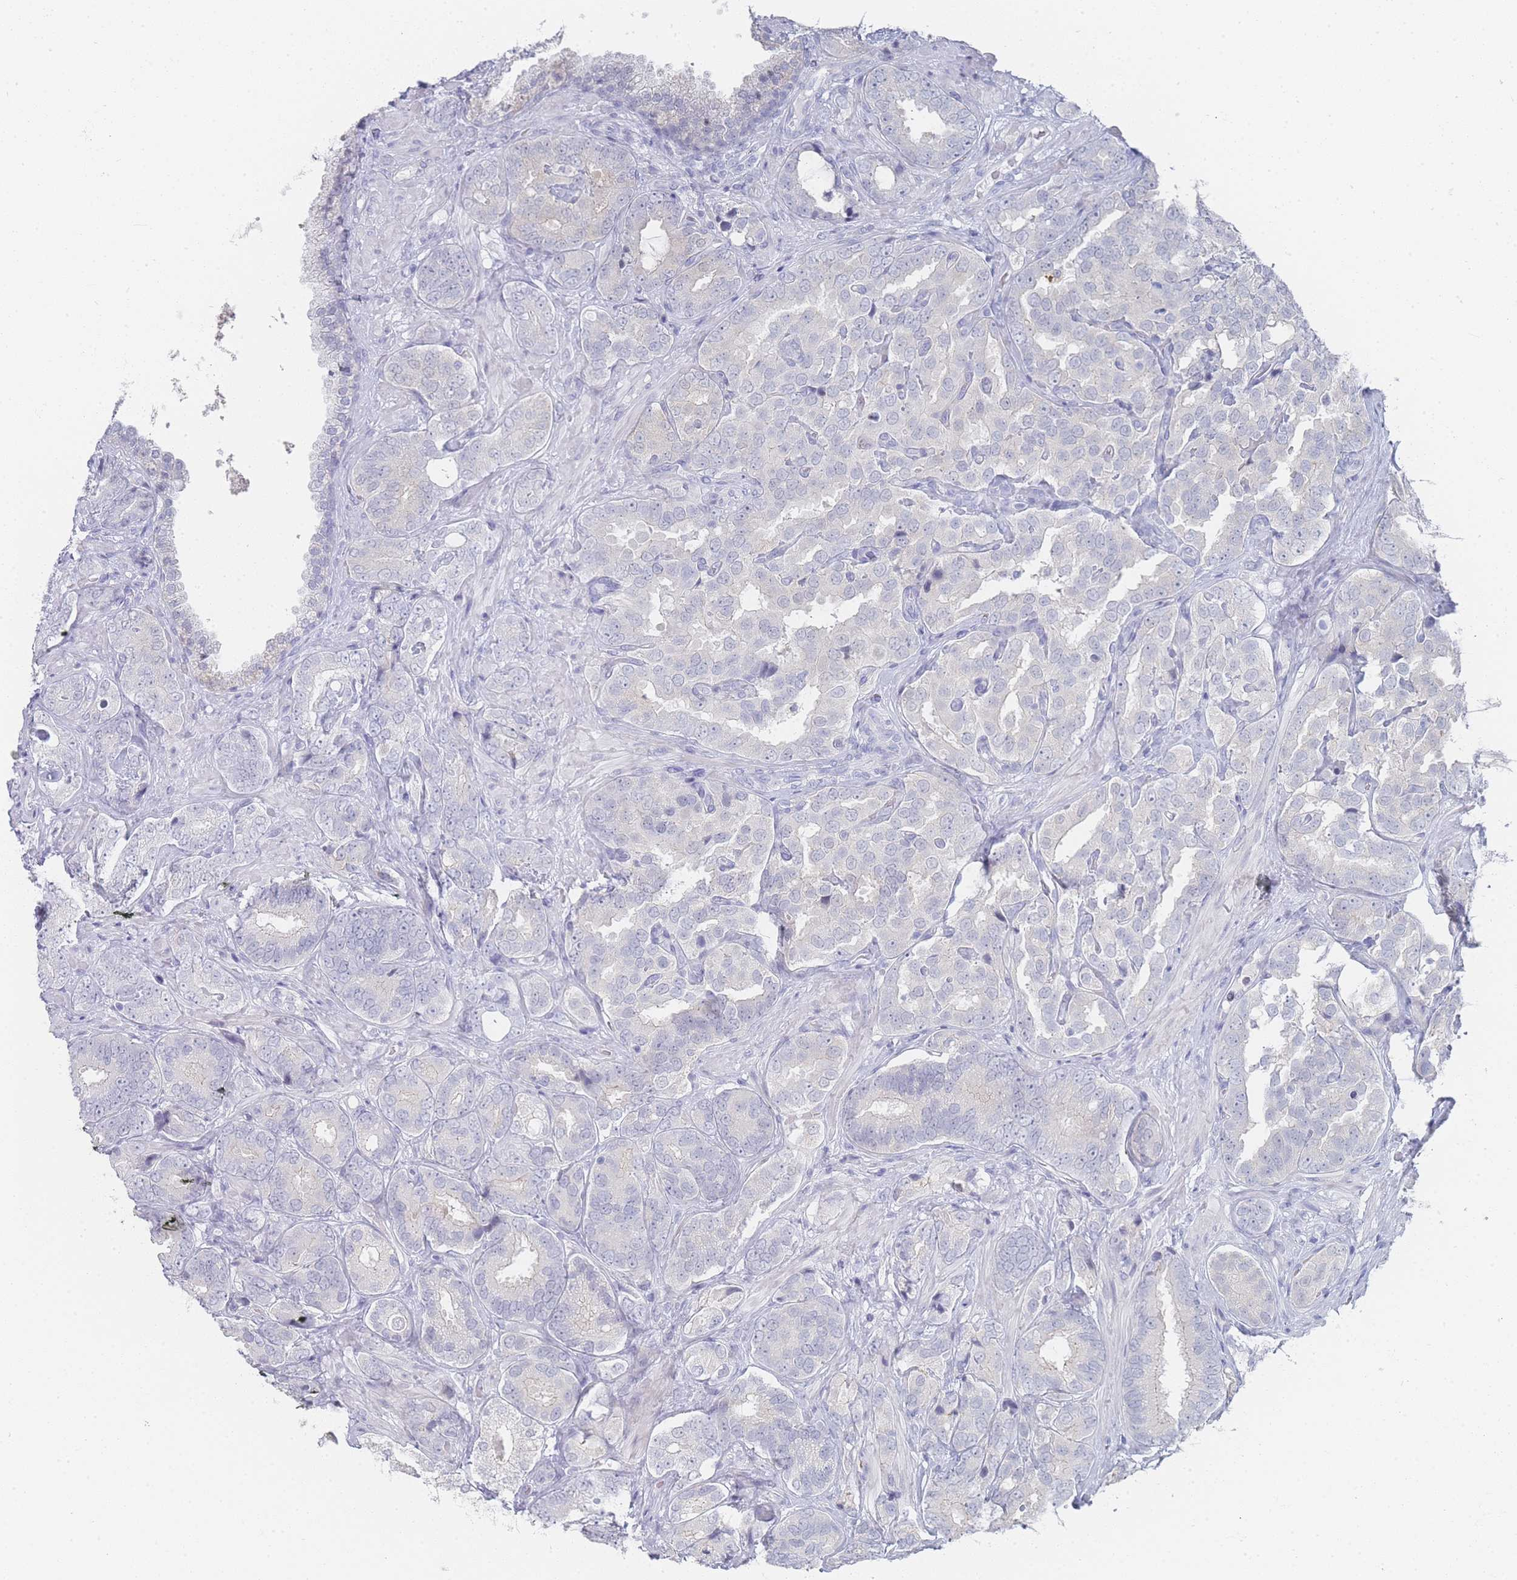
{"staining": {"intensity": "negative", "quantity": "none", "location": "none"}, "tissue": "prostate cancer", "cell_type": "Tumor cells", "image_type": "cancer", "snomed": [{"axis": "morphology", "description": "Adenocarcinoma, High grade"}, {"axis": "topography", "description": "Prostate"}], "caption": "Photomicrograph shows no significant protein positivity in tumor cells of prostate cancer (high-grade adenocarcinoma).", "gene": "IMPG1", "patient": {"sex": "male", "age": 71}}